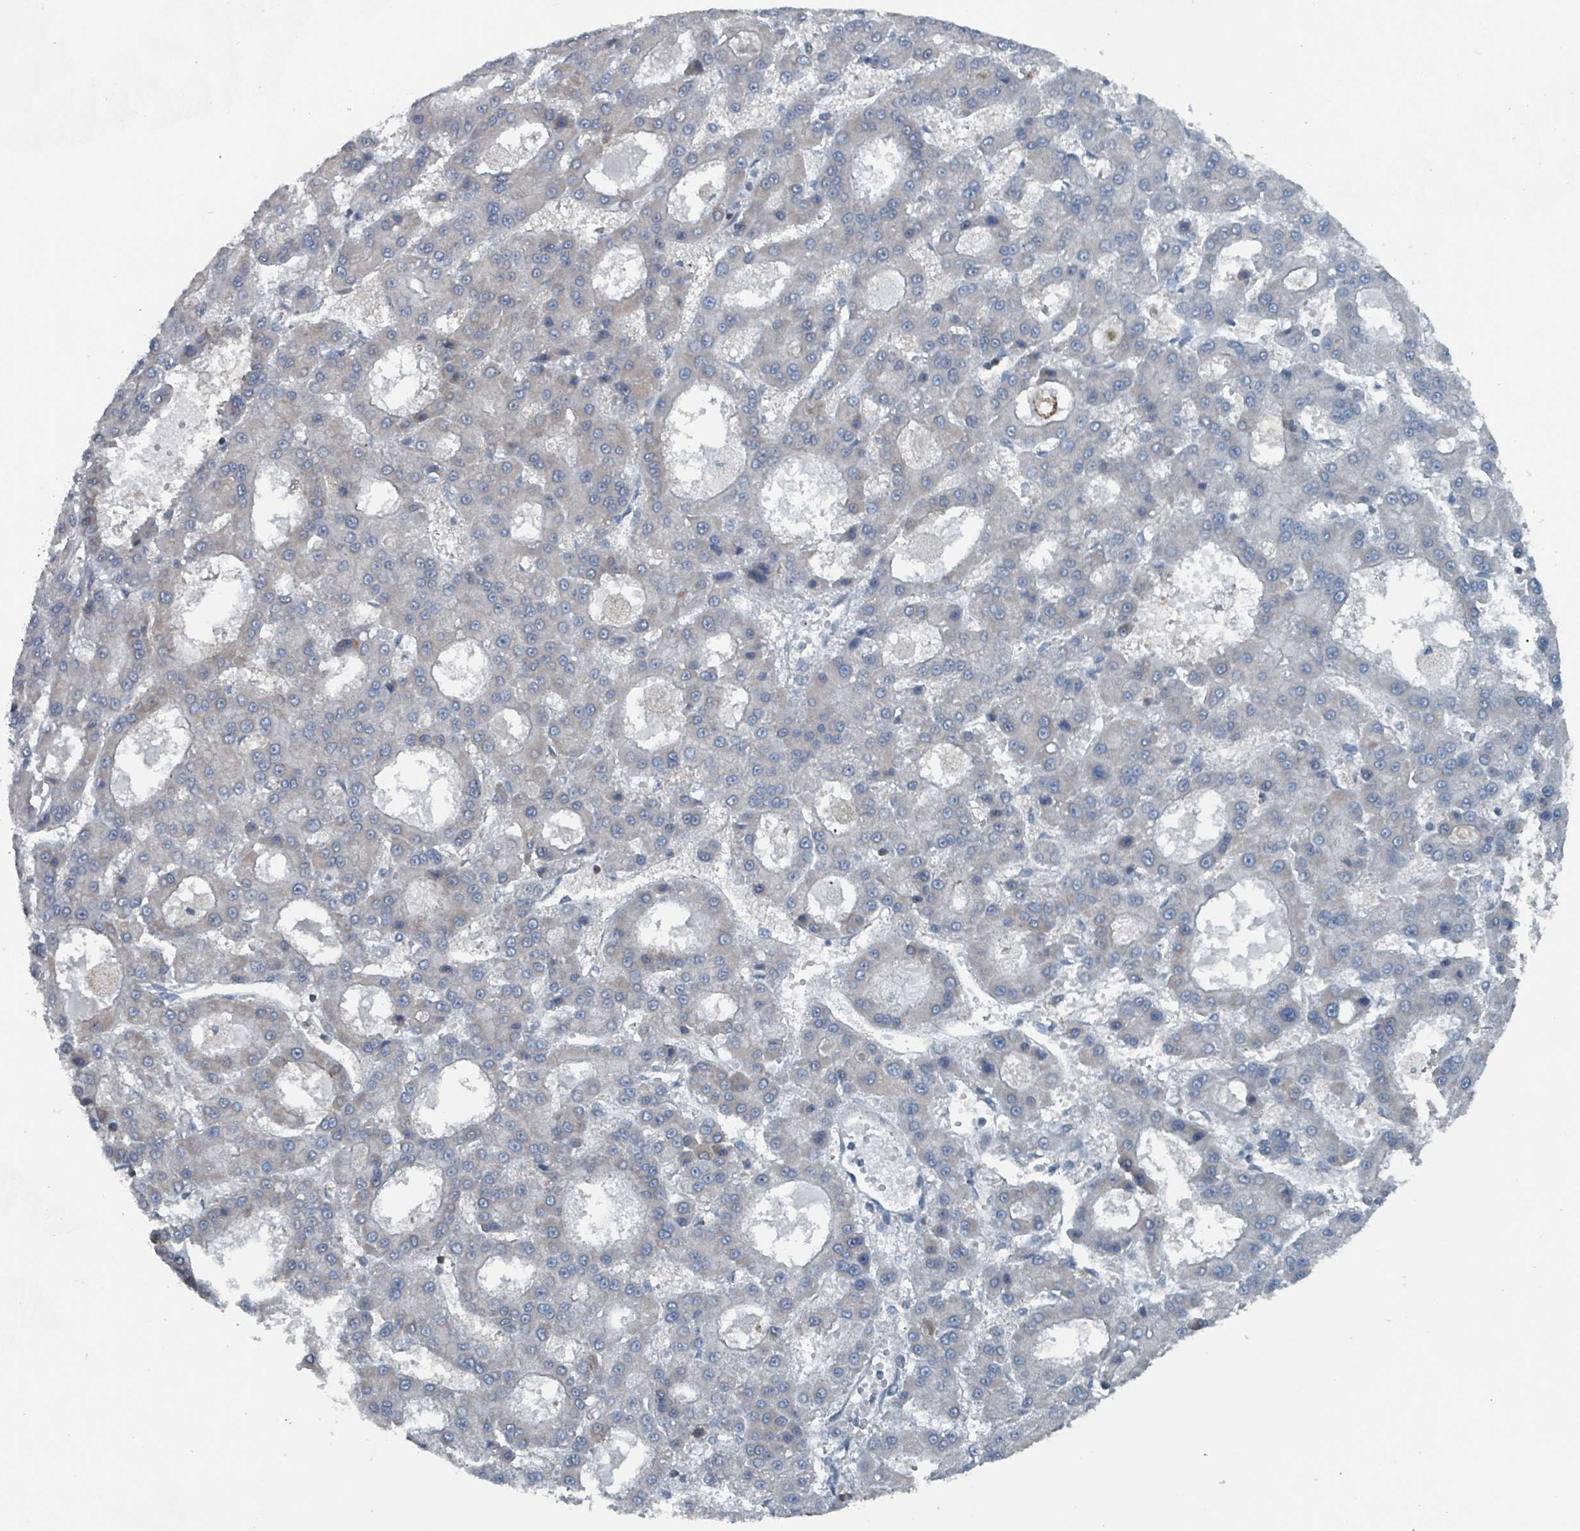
{"staining": {"intensity": "negative", "quantity": "none", "location": "none"}, "tissue": "liver cancer", "cell_type": "Tumor cells", "image_type": "cancer", "snomed": [{"axis": "morphology", "description": "Carcinoma, Hepatocellular, NOS"}, {"axis": "topography", "description": "Liver"}], "caption": "This is an immunohistochemistry (IHC) histopathology image of liver cancer. There is no positivity in tumor cells.", "gene": "ABHD18", "patient": {"sex": "male", "age": 70}}